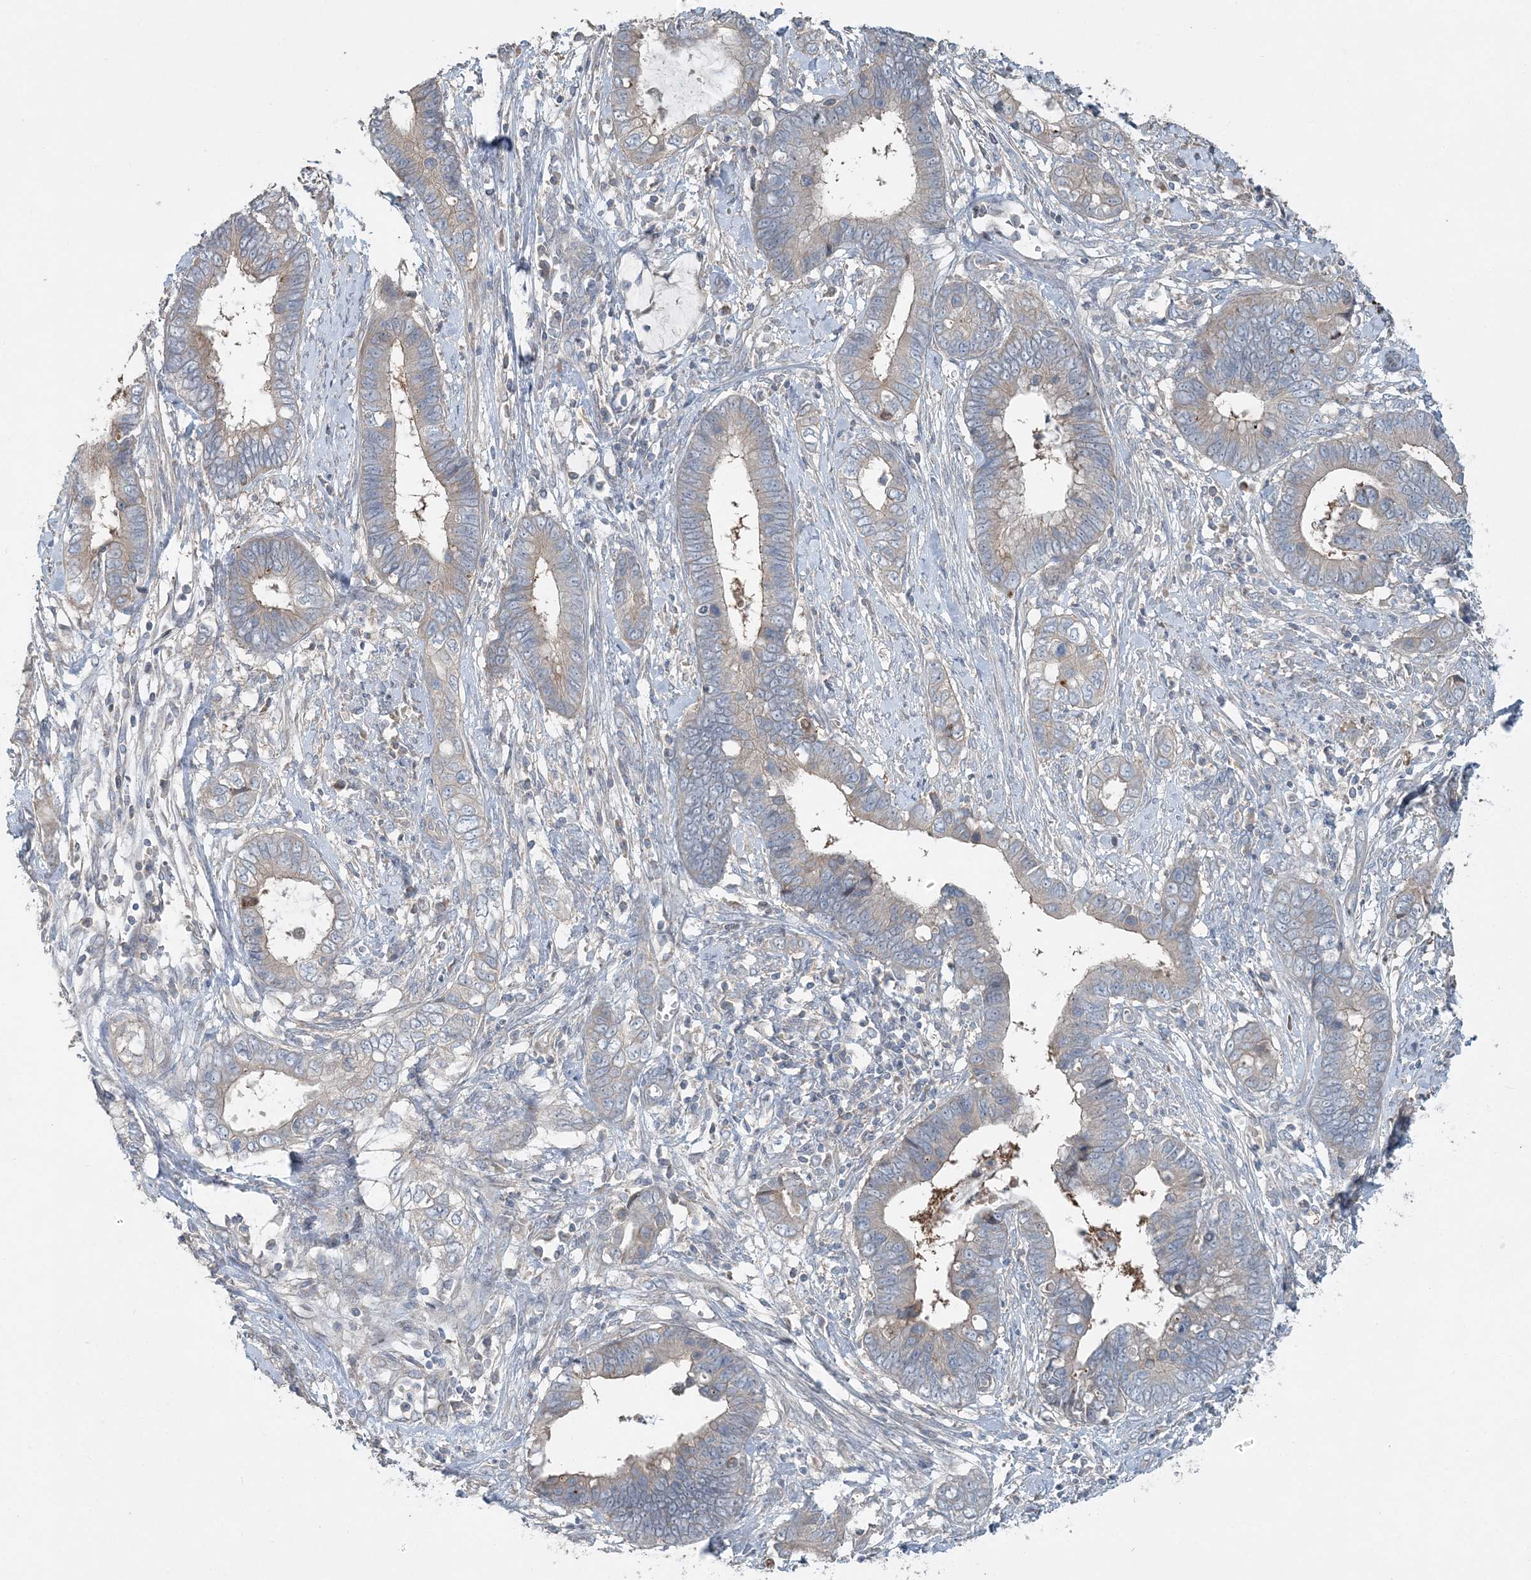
{"staining": {"intensity": "weak", "quantity": "<25%", "location": "cytoplasmic/membranous"}, "tissue": "cervical cancer", "cell_type": "Tumor cells", "image_type": "cancer", "snomed": [{"axis": "morphology", "description": "Adenocarcinoma, NOS"}, {"axis": "topography", "description": "Cervix"}], "caption": "An image of cervical cancer stained for a protein demonstrates no brown staining in tumor cells.", "gene": "SLC4A10", "patient": {"sex": "female", "age": 44}}